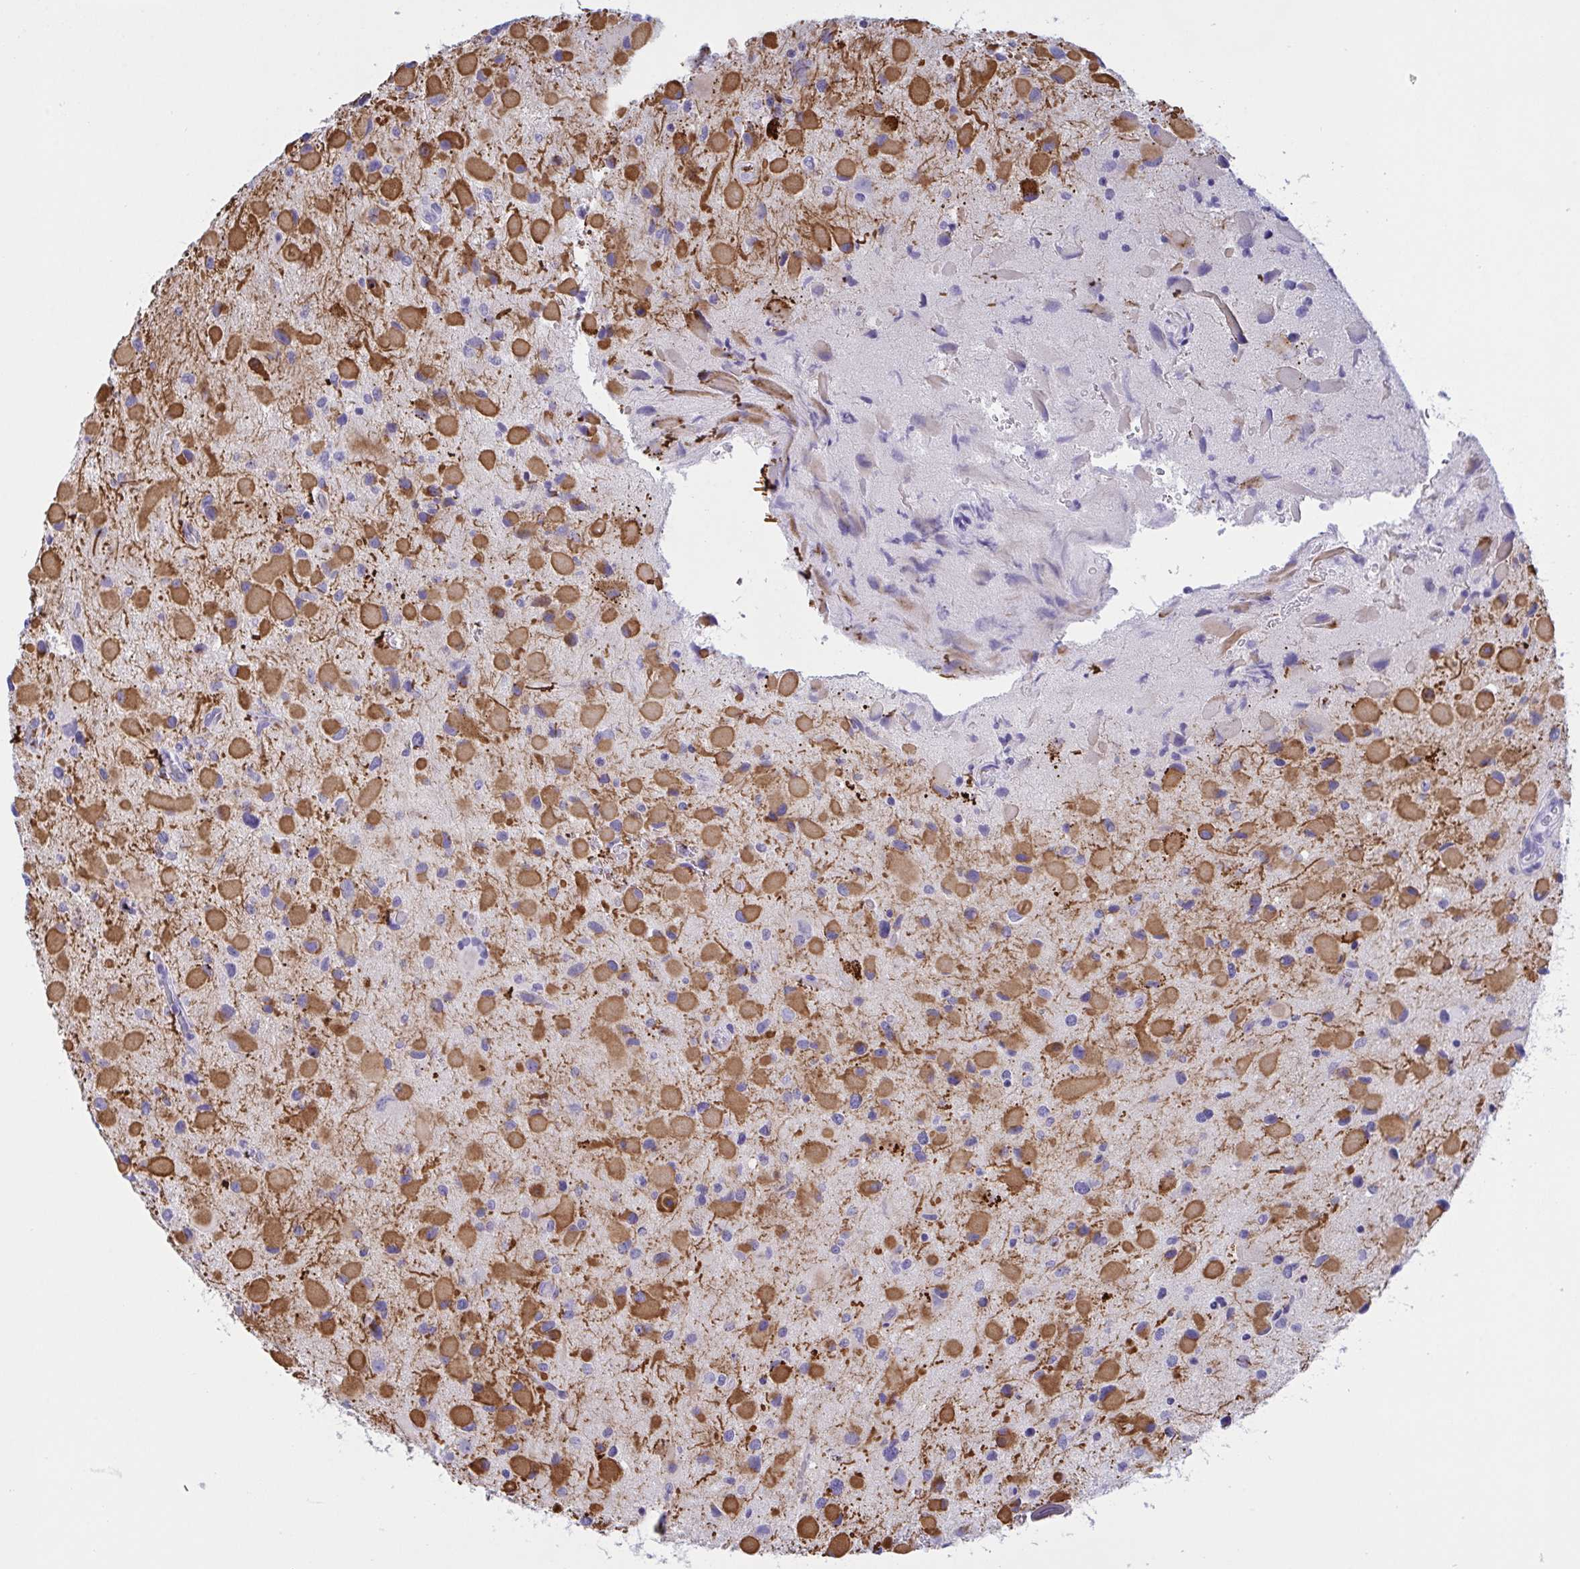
{"staining": {"intensity": "moderate", "quantity": "<25%", "location": "cytoplasmic/membranous"}, "tissue": "glioma", "cell_type": "Tumor cells", "image_type": "cancer", "snomed": [{"axis": "morphology", "description": "Glioma, malignant, Low grade"}, {"axis": "topography", "description": "Brain"}], "caption": "Glioma was stained to show a protein in brown. There is low levels of moderate cytoplasmic/membranous positivity in approximately <25% of tumor cells. (brown staining indicates protein expression, while blue staining denotes nuclei).", "gene": "OXLD1", "patient": {"sex": "female", "age": 32}}